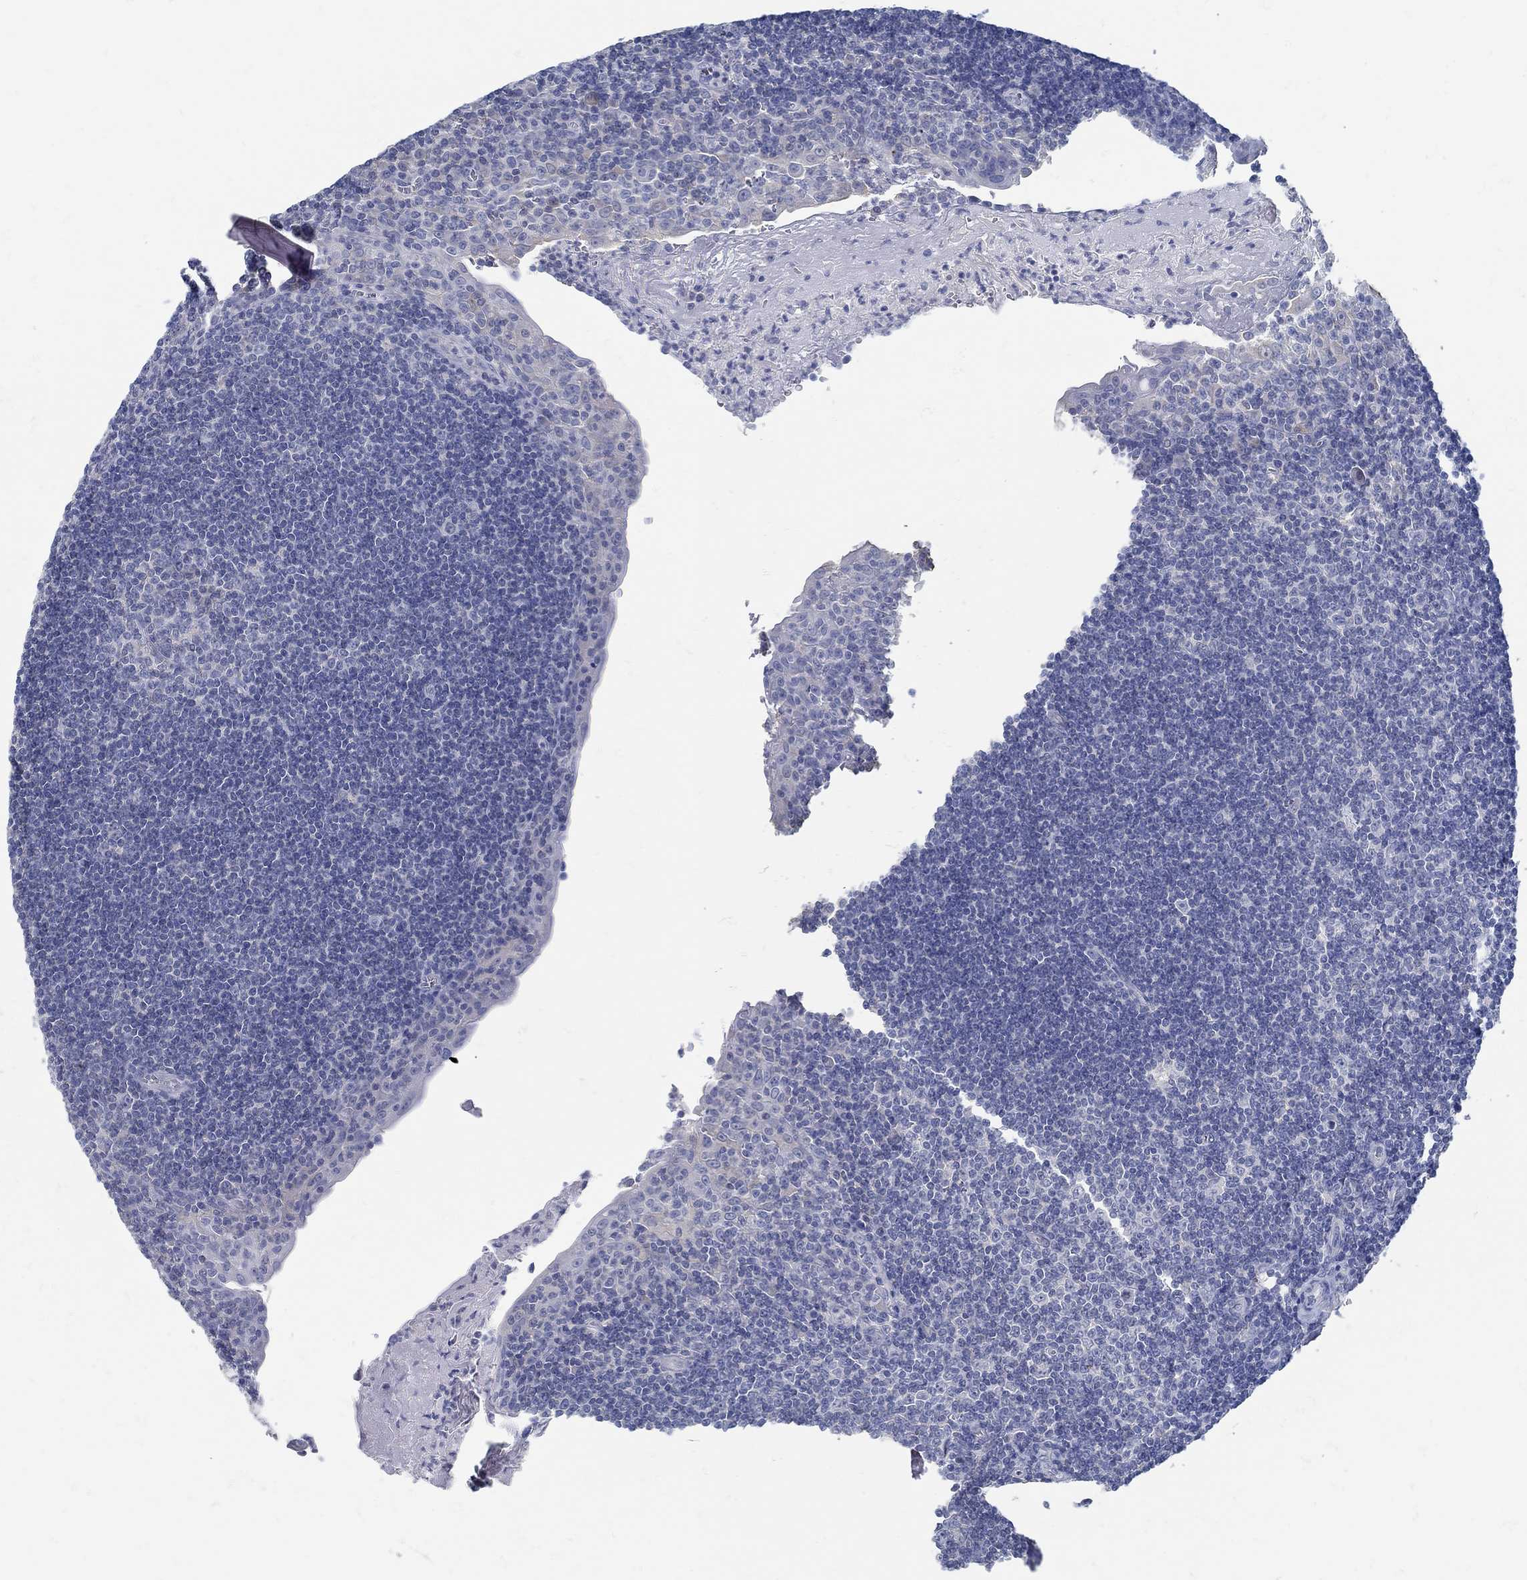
{"staining": {"intensity": "negative", "quantity": "none", "location": "none"}, "tissue": "tonsil", "cell_type": "Germinal center cells", "image_type": "normal", "snomed": [{"axis": "morphology", "description": "Normal tissue, NOS"}, {"axis": "morphology", "description": "Inflammation, NOS"}, {"axis": "topography", "description": "Tonsil"}], "caption": "Protein analysis of unremarkable tonsil demonstrates no significant positivity in germinal center cells. The staining was performed using DAB (3,3'-diaminobenzidine) to visualize the protein expression in brown, while the nuclei were stained in blue with hematoxylin (Magnification: 20x).", "gene": "ZFAND4", "patient": {"sex": "female", "age": 31}}